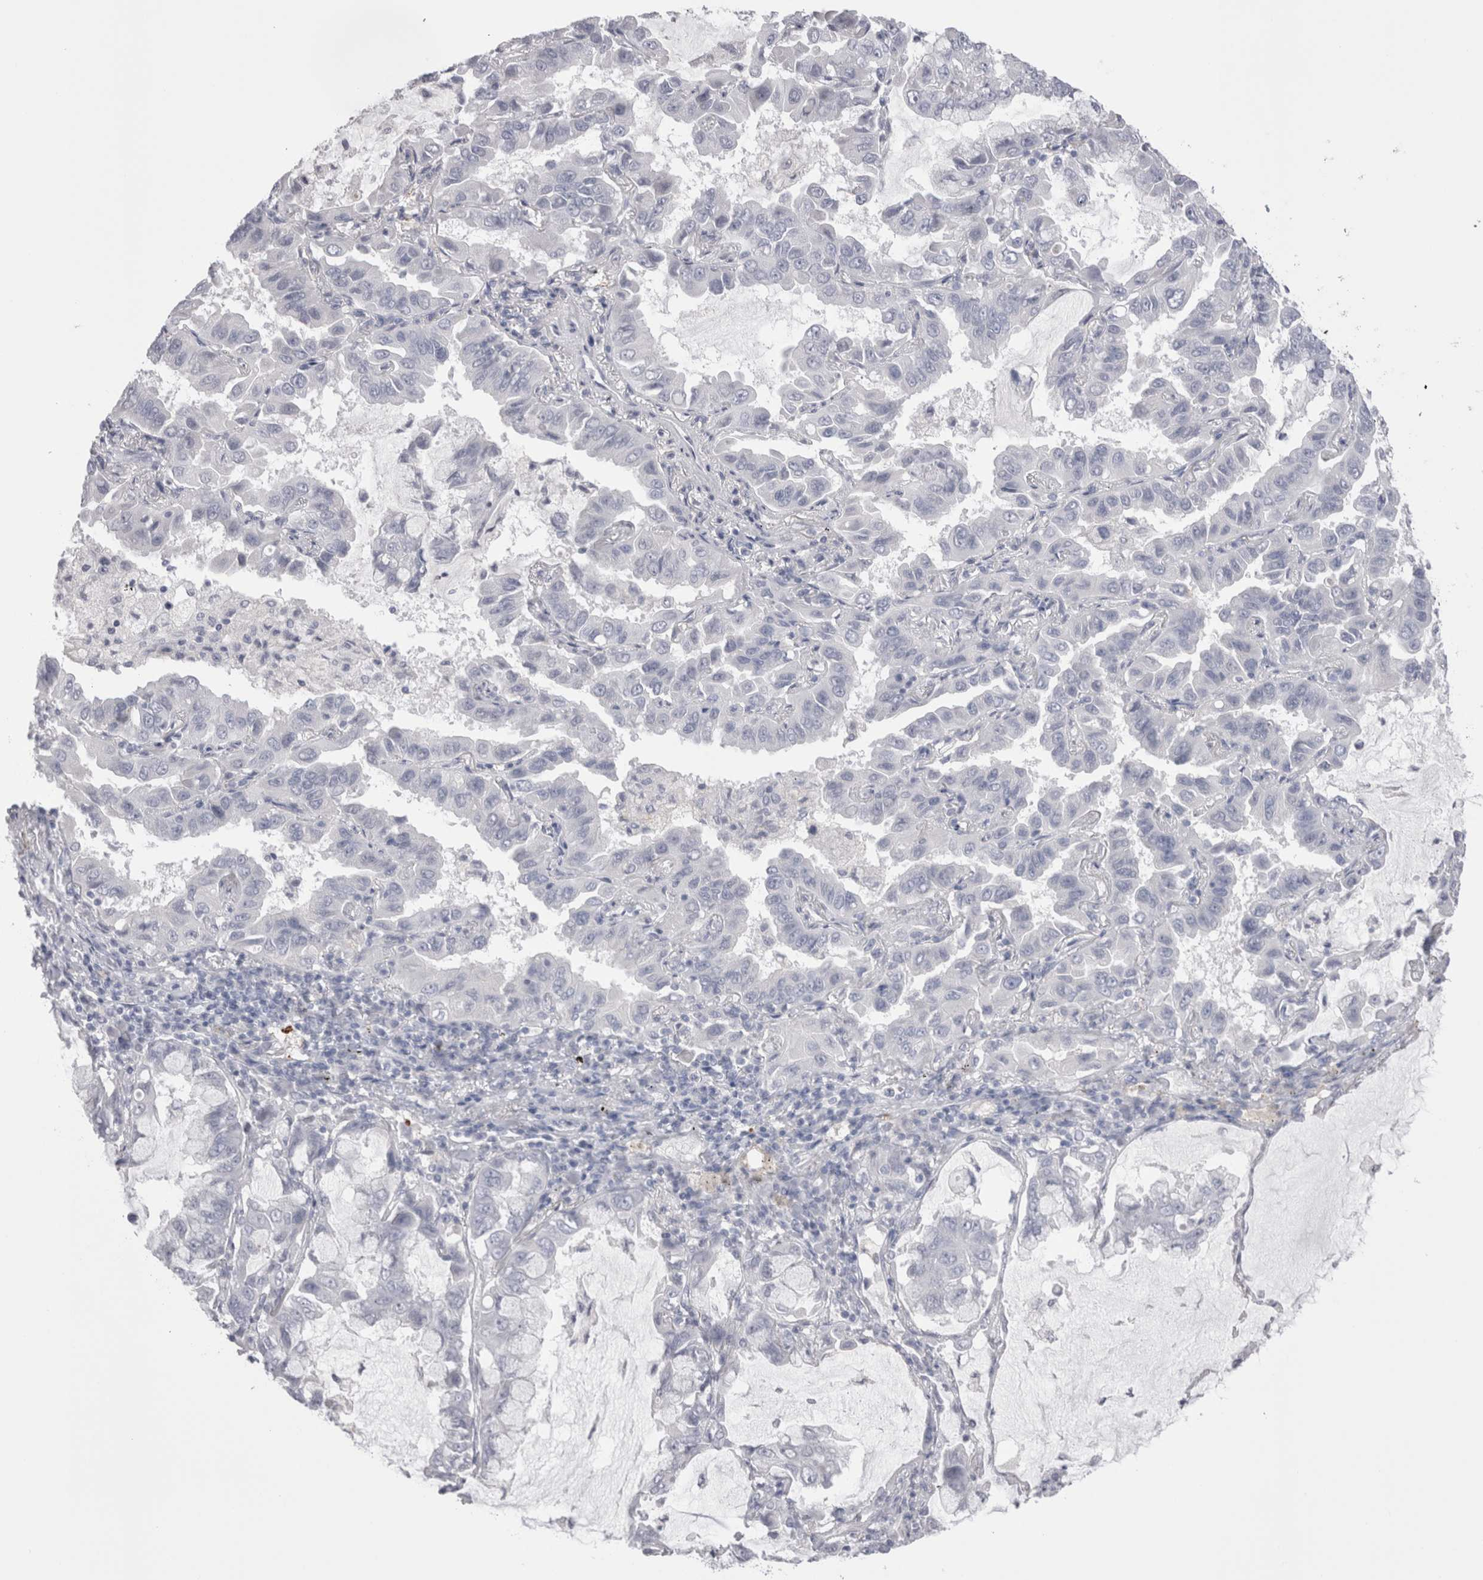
{"staining": {"intensity": "negative", "quantity": "none", "location": "none"}, "tissue": "lung cancer", "cell_type": "Tumor cells", "image_type": "cancer", "snomed": [{"axis": "morphology", "description": "Adenocarcinoma, NOS"}, {"axis": "topography", "description": "Lung"}], "caption": "DAB (3,3'-diaminobenzidine) immunohistochemical staining of lung cancer (adenocarcinoma) reveals no significant positivity in tumor cells.", "gene": "SUCNR1", "patient": {"sex": "male", "age": 64}}